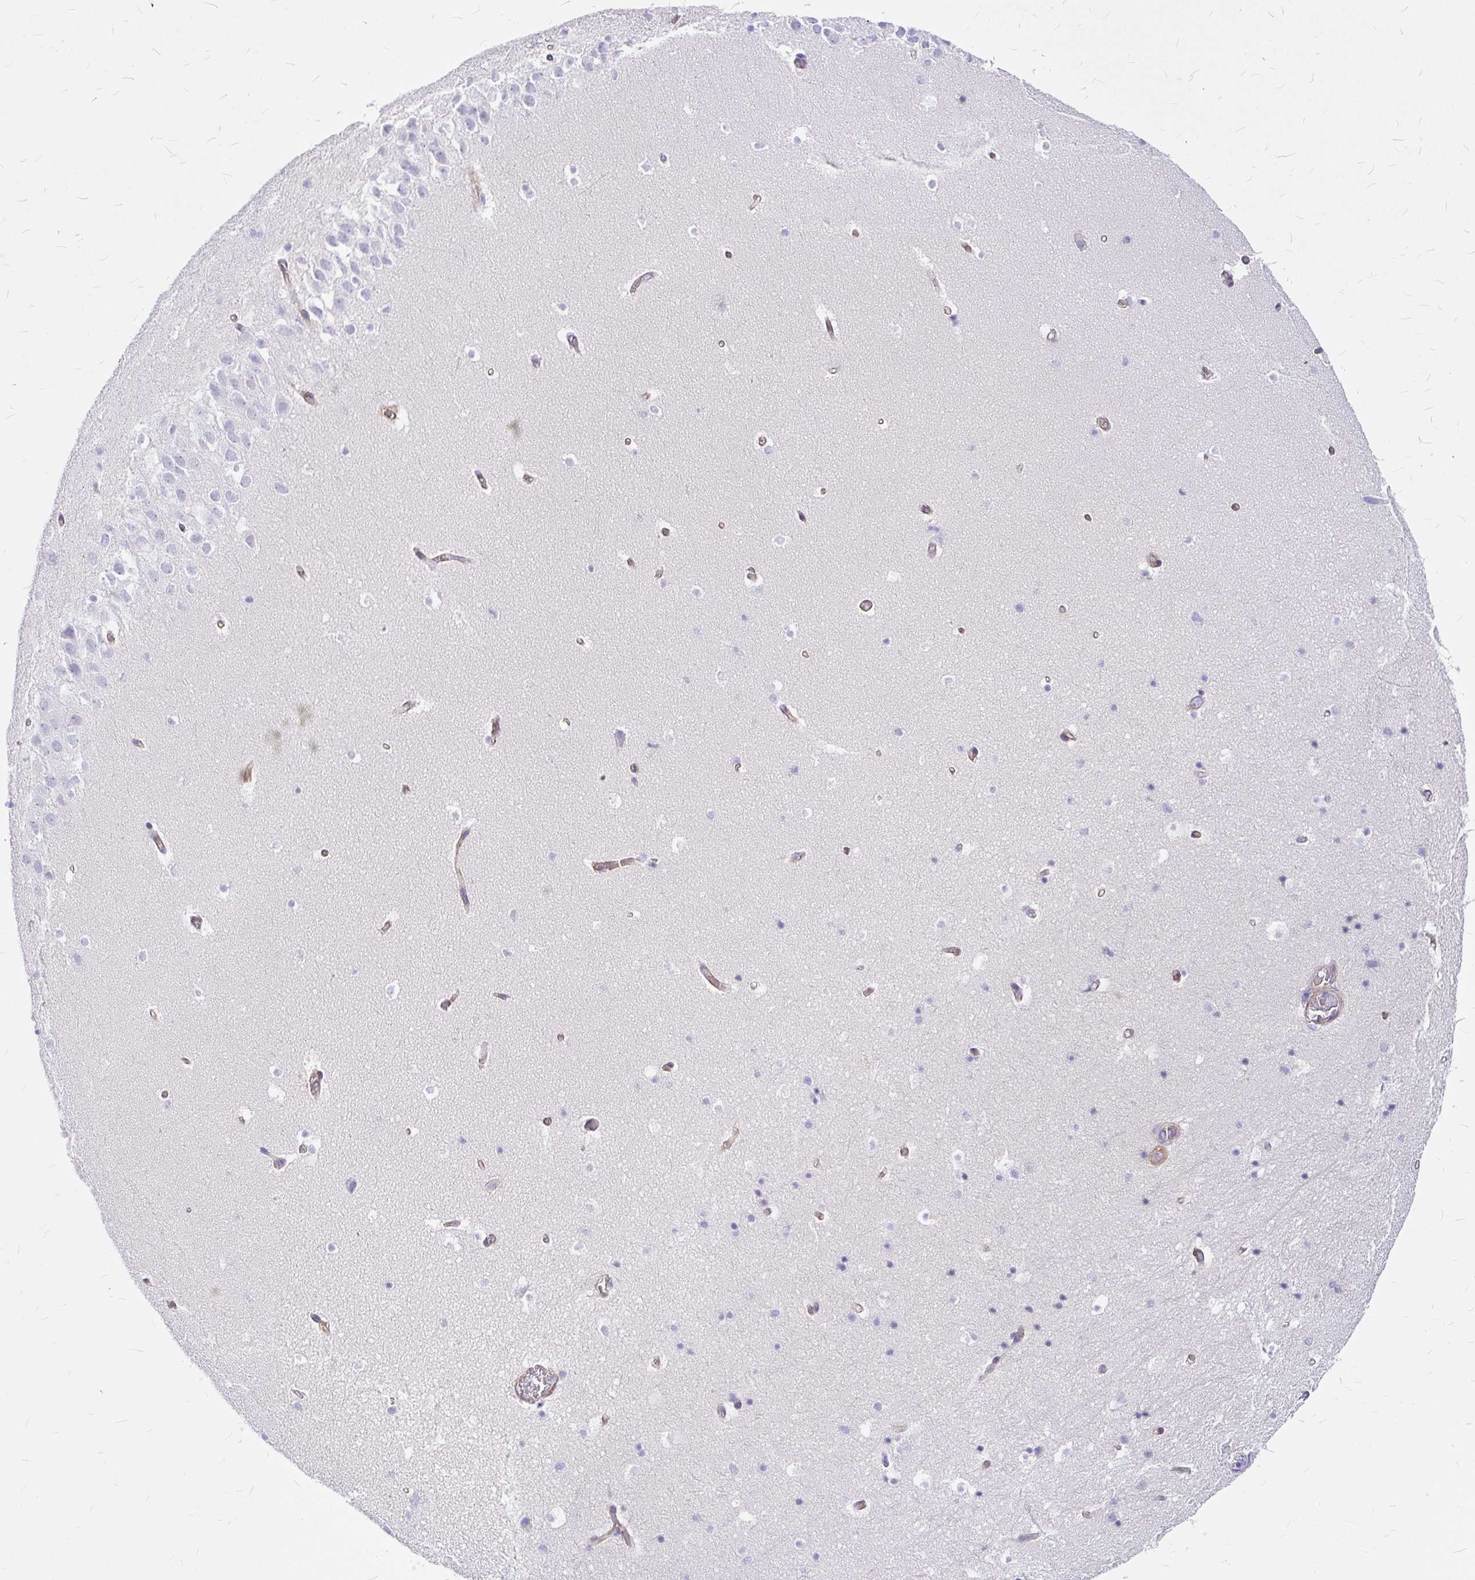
{"staining": {"intensity": "negative", "quantity": "none", "location": "none"}, "tissue": "hippocampus", "cell_type": "Glial cells", "image_type": "normal", "snomed": [{"axis": "morphology", "description": "Normal tissue, NOS"}, {"axis": "topography", "description": "Hippocampus"}], "caption": "IHC of normal human hippocampus reveals no positivity in glial cells. Brightfield microscopy of IHC stained with DAB (3,3'-diaminobenzidine) (brown) and hematoxylin (blue), captured at high magnification.", "gene": "MYO1B", "patient": {"sex": "male", "age": 26}}